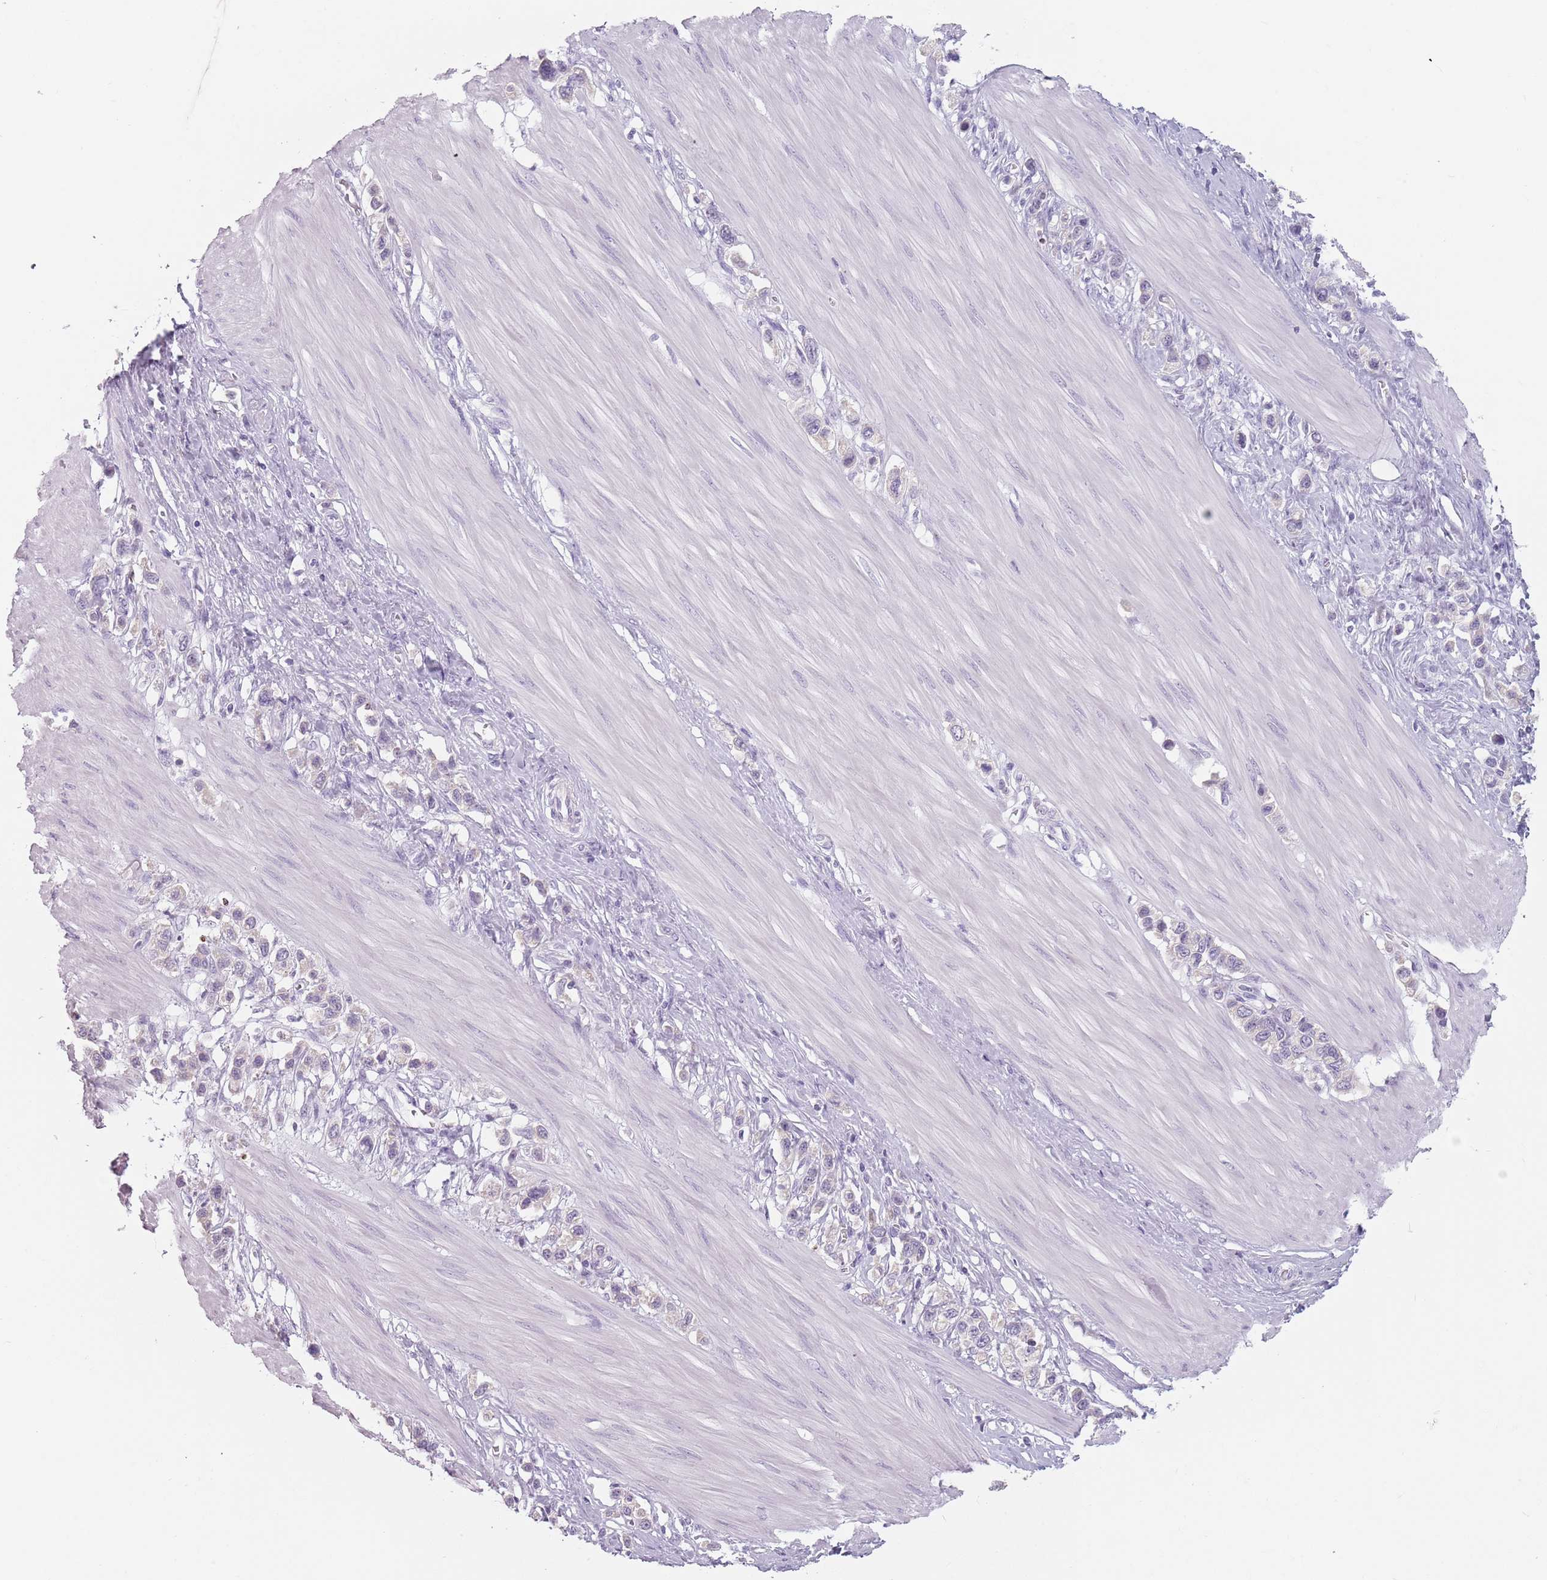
{"staining": {"intensity": "negative", "quantity": "none", "location": "none"}, "tissue": "stomach cancer", "cell_type": "Tumor cells", "image_type": "cancer", "snomed": [{"axis": "morphology", "description": "Adenocarcinoma, NOS"}, {"axis": "topography", "description": "Stomach"}], "caption": "Protein analysis of adenocarcinoma (stomach) displays no significant staining in tumor cells. (Stains: DAB (3,3'-diaminobenzidine) IHC with hematoxylin counter stain, Microscopy: brightfield microscopy at high magnification).", "gene": "CEP19", "patient": {"sex": "female", "age": 65}}